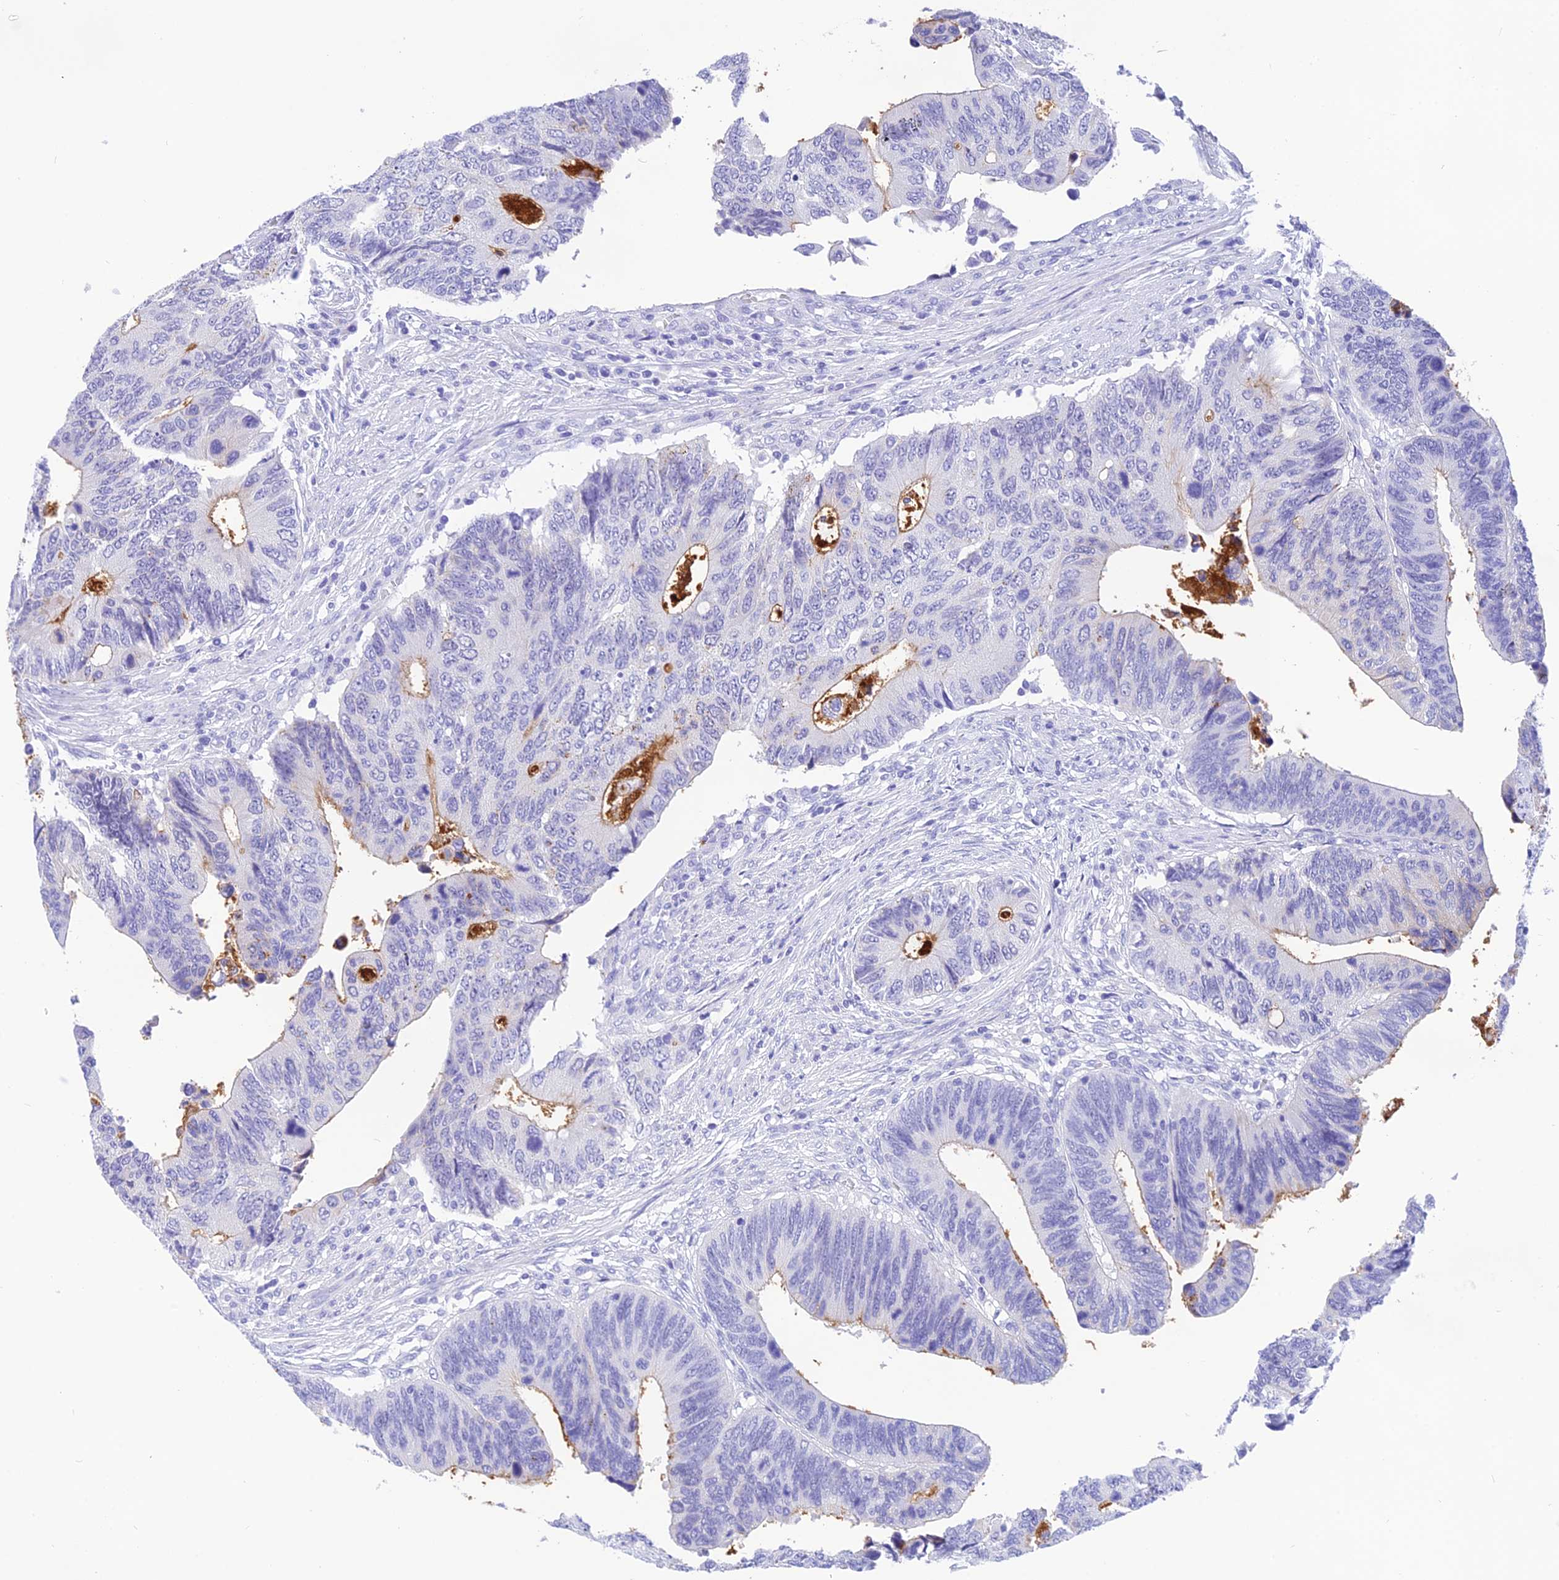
{"staining": {"intensity": "negative", "quantity": "none", "location": "none"}, "tissue": "colorectal cancer", "cell_type": "Tumor cells", "image_type": "cancer", "snomed": [{"axis": "morphology", "description": "Adenocarcinoma, NOS"}, {"axis": "topography", "description": "Colon"}], "caption": "A high-resolution photomicrograph shows immunohistochemistry (IHC) staining of adenocarcinoma (colorectal), which reveals no significant staining in tumor cells. The staining is performed using DAB (3,3'-diaminobenzidine) brown chromogen with nuclei counter-stained in using hematoxylin.", "gene": "KDELR3", "patient": {"sex": "male", "age": 87}}